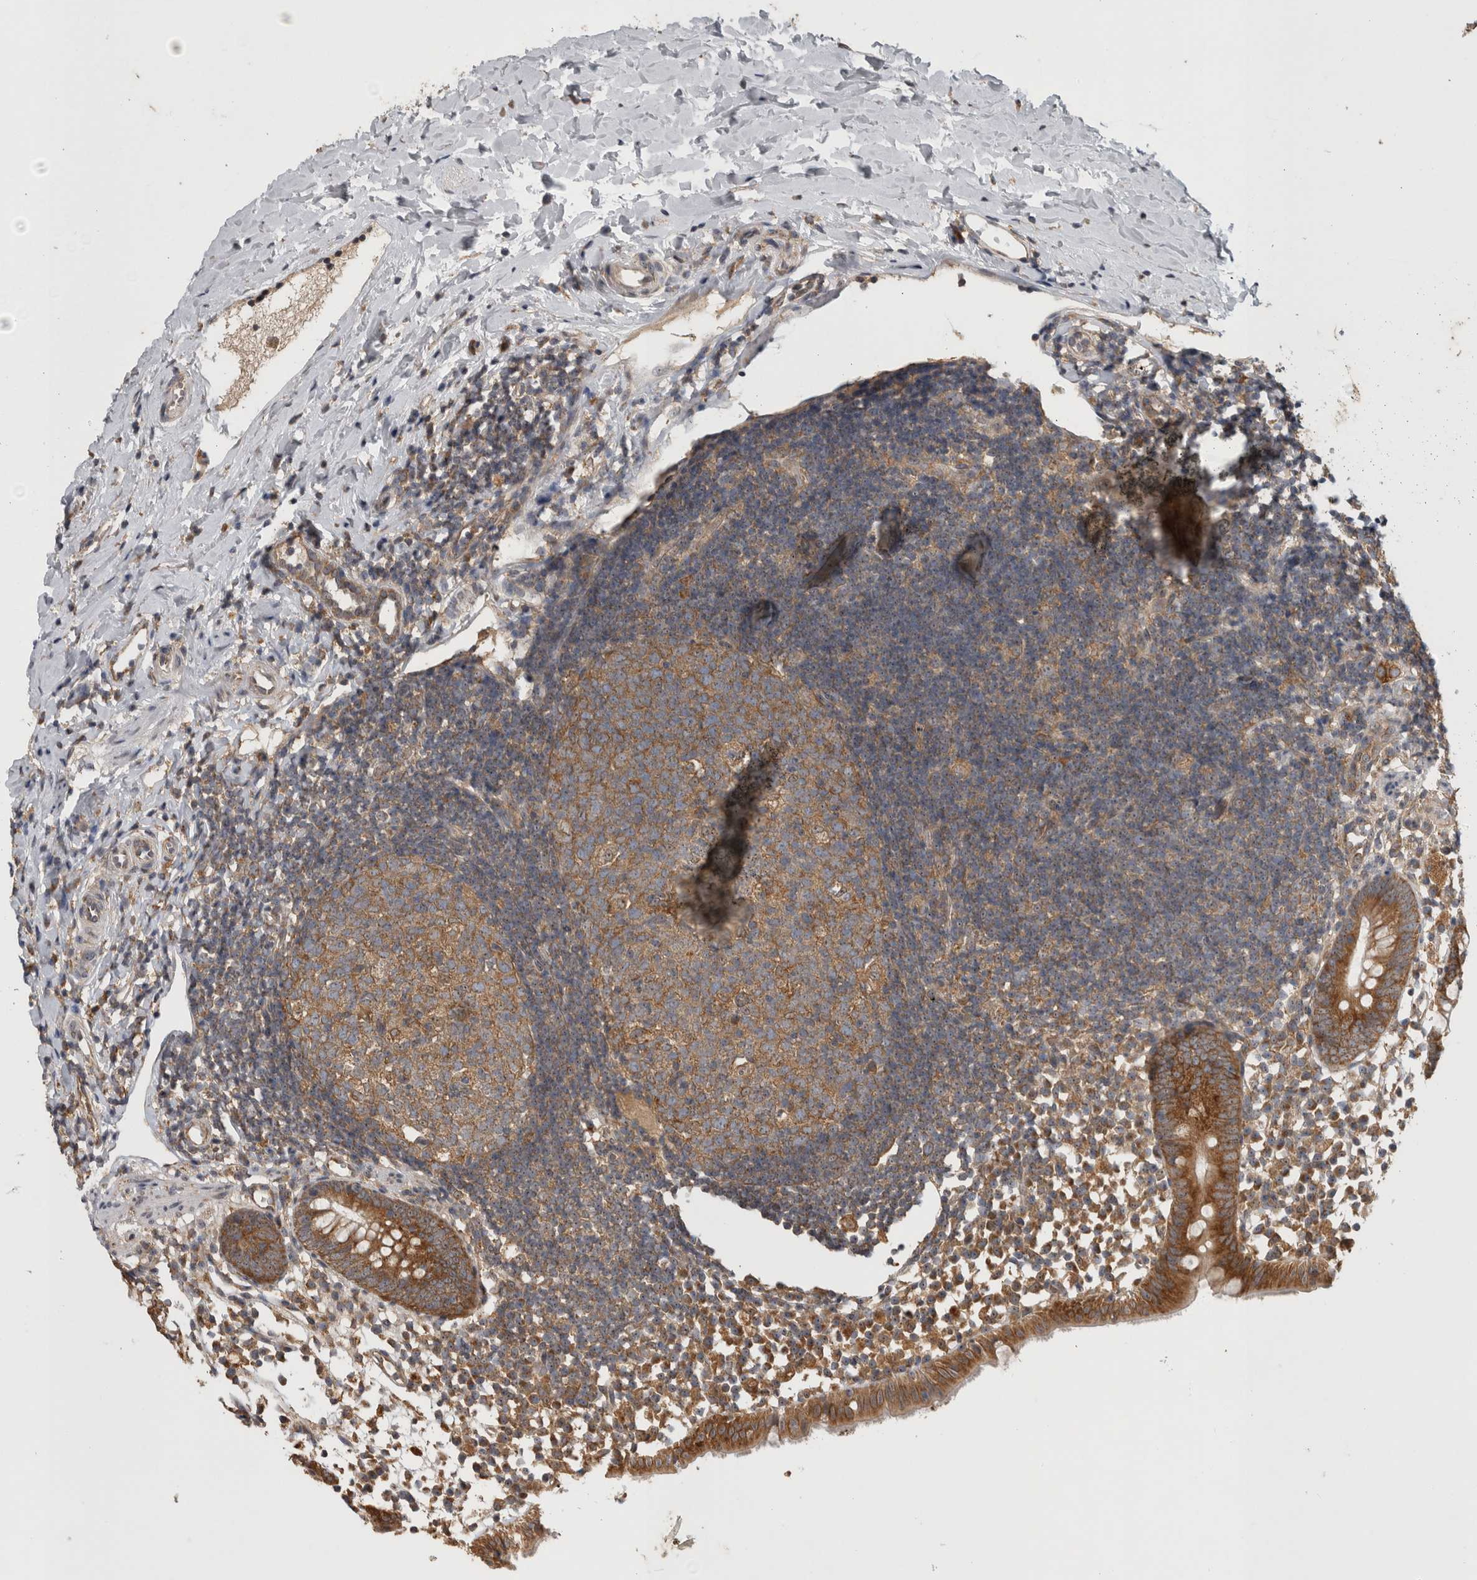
{"staining": {"intensity": "moderate", "quantity": ">75%", "location": "cytoplasmic/membranous"}, "tissue": "appendix", "cell_type": "Glandular cells", "image_type": "normal", "snomed": [{"axis": "morphology", "description": "Normal tissue, NOS"}, {"axis": "topography", "description": "Appendix"}], "caption": "Immunohistochemical staining of unremarkable appendix reveals moderate cytoplasmic/membranous protein expression in approximately >75% of glandular cells.", "gene": "ATXN2", "patient": {"sex": "female", "age": 20}}